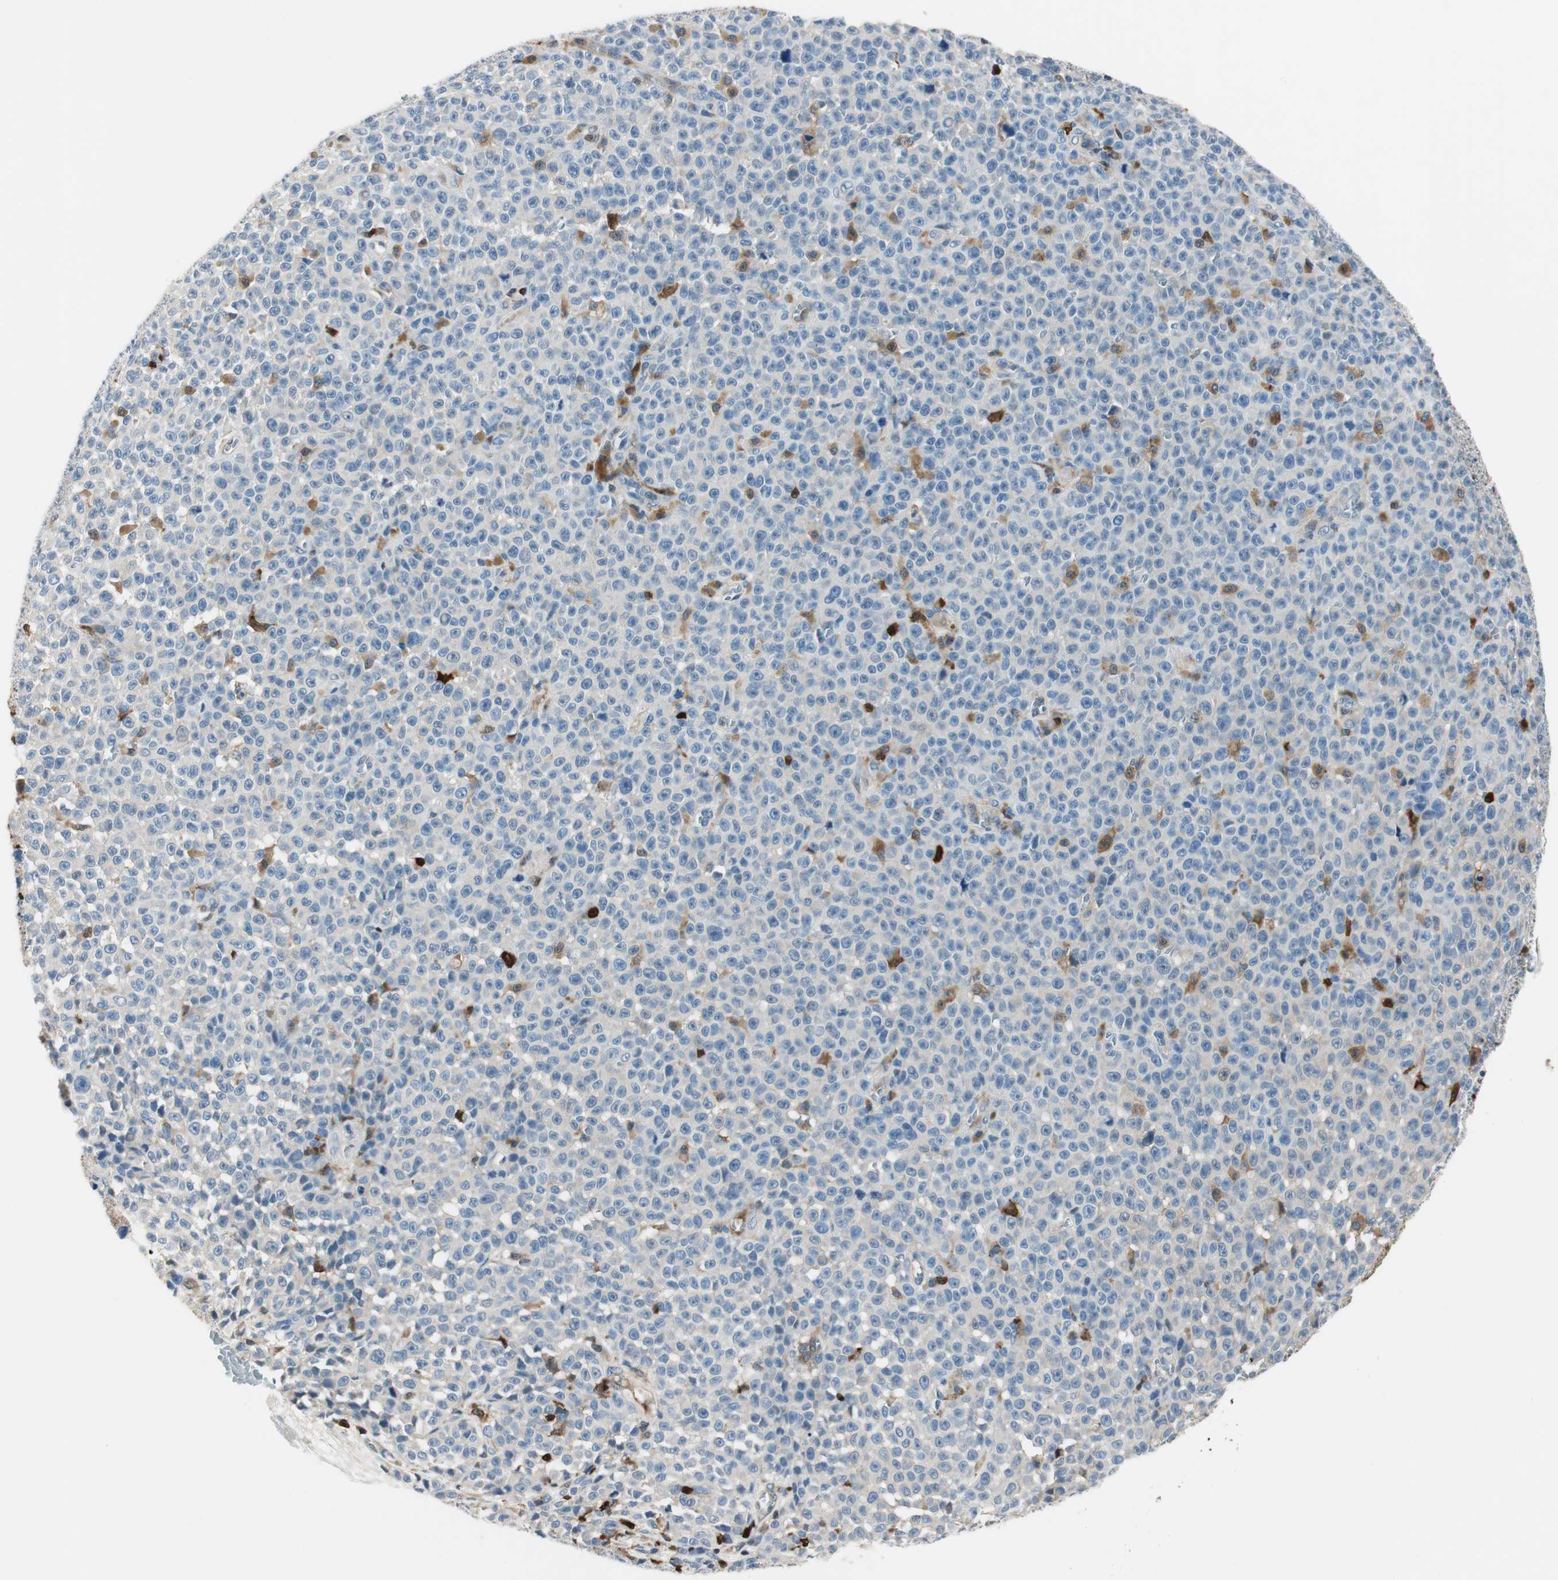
{"staining": {"intensity": "negative", "quantity": "none", "location": "none"}, "tissue": "melanoma", "cell_type": "Tumor cells", "image_type": "cancer", "snomed": [{"axis": "morphology", "description": "Malignant melanoma, NOS"}, {"axis": "topography", "description": "Skin"}], "caption": "Tumor cells show no significant positivity in malignant melanoma. (DAB (3,3'-diaminobenzidine) immunohistochemistry visualized using brightfield microscopy, high magnification).", "gene": "COTL1", "patient": {"sex": "female", "age": 82}}